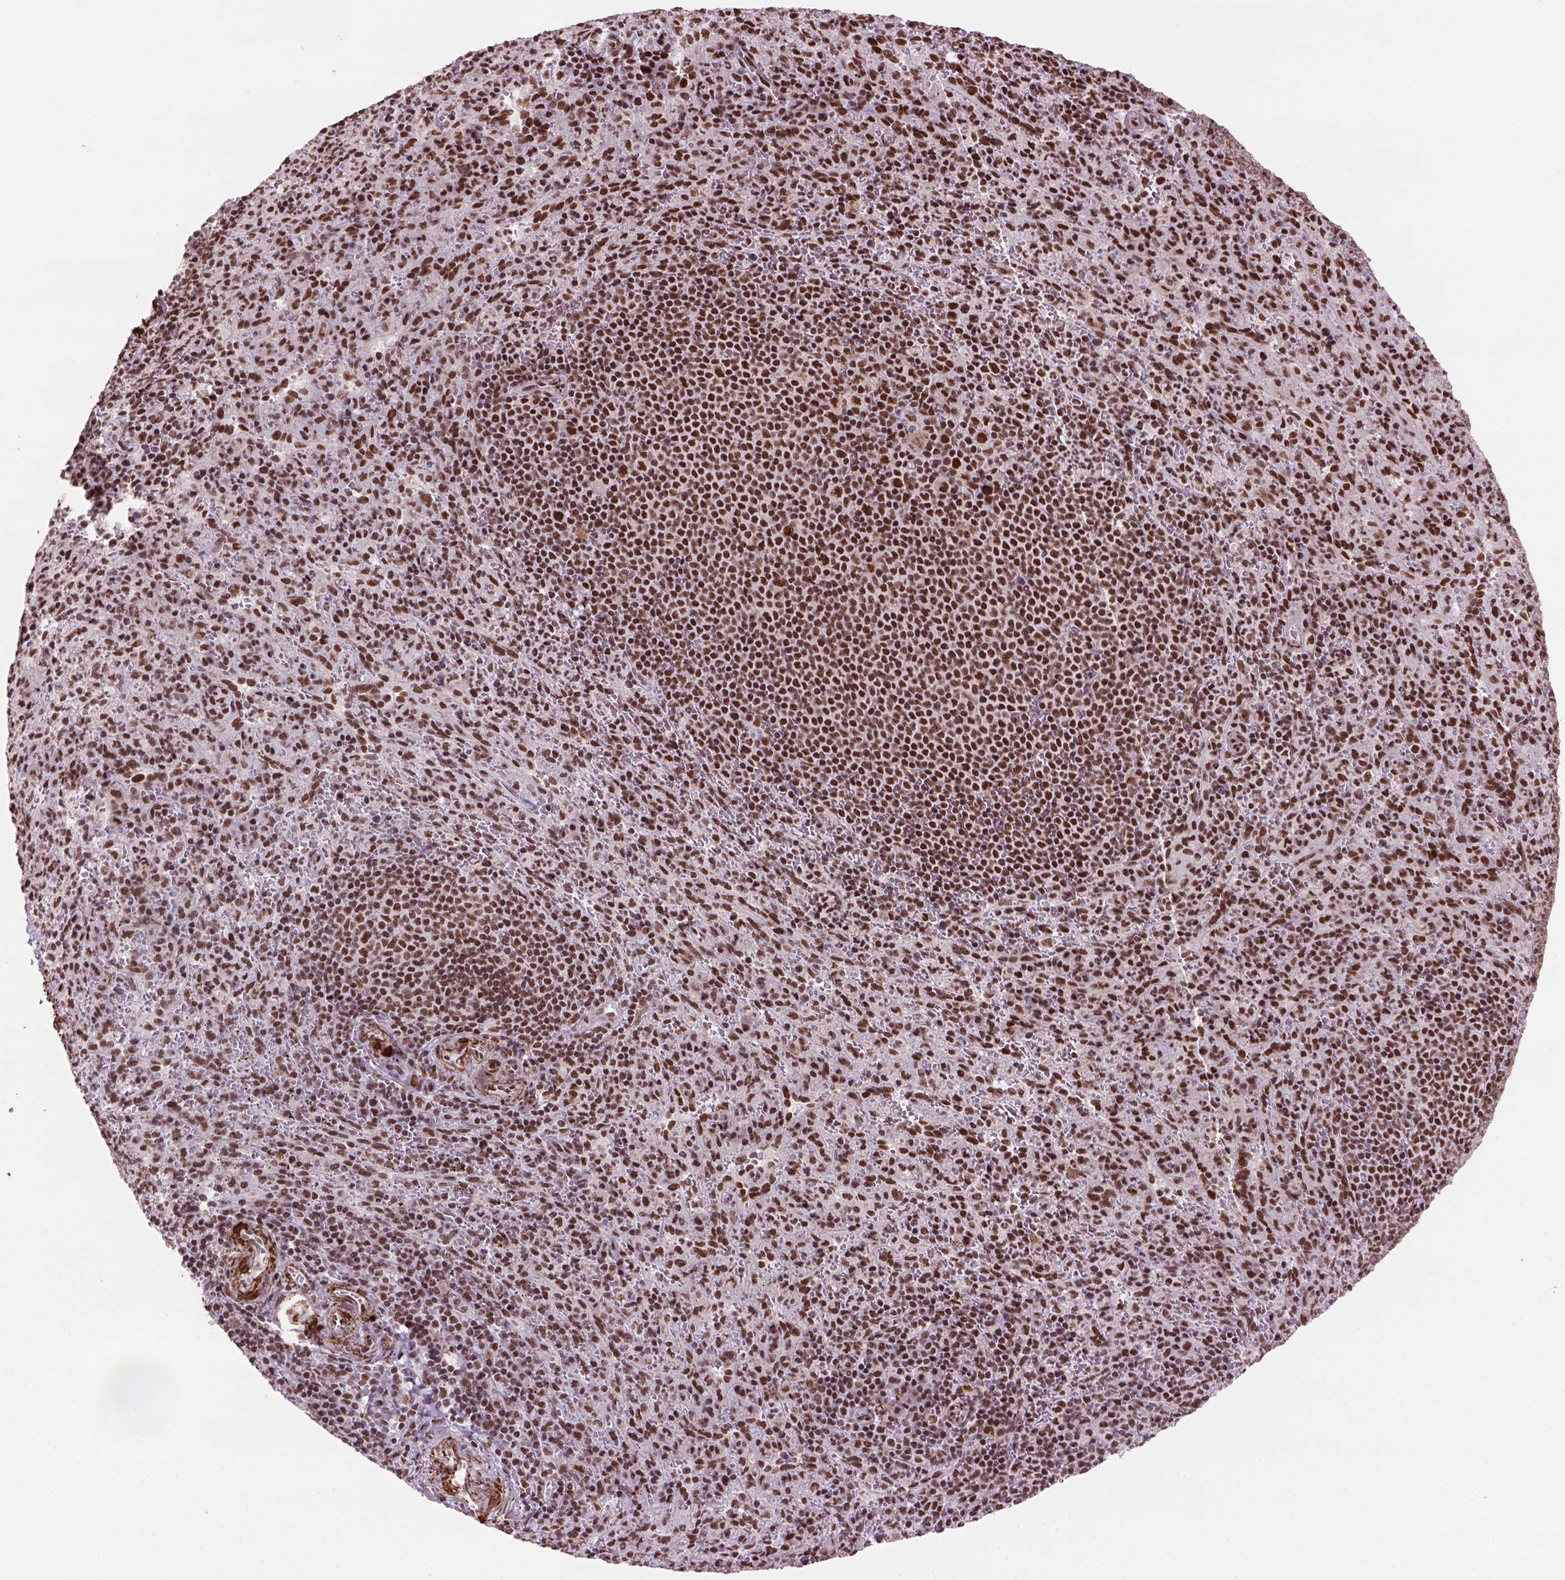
{"staining": {"intensity": "strong", "quantity": ">75%", "location": "nuclear"}, "tissue": "spleen", "cell_type": "Cells in red pulp", "image_type": "normal", "snomed": [{"axis": "morphology", "description": "Normal tissue, NOS"}, {"axis": "topography", "description": "Spleen"}], "caption": "This photomicrograph shows immunohistochemistry staining of normal human spleen, with high strong nuclear expression in about >75% of cells in red pulp.", "gene": "NSMCE2", "patient": {"sex": "male", "age": 57}}